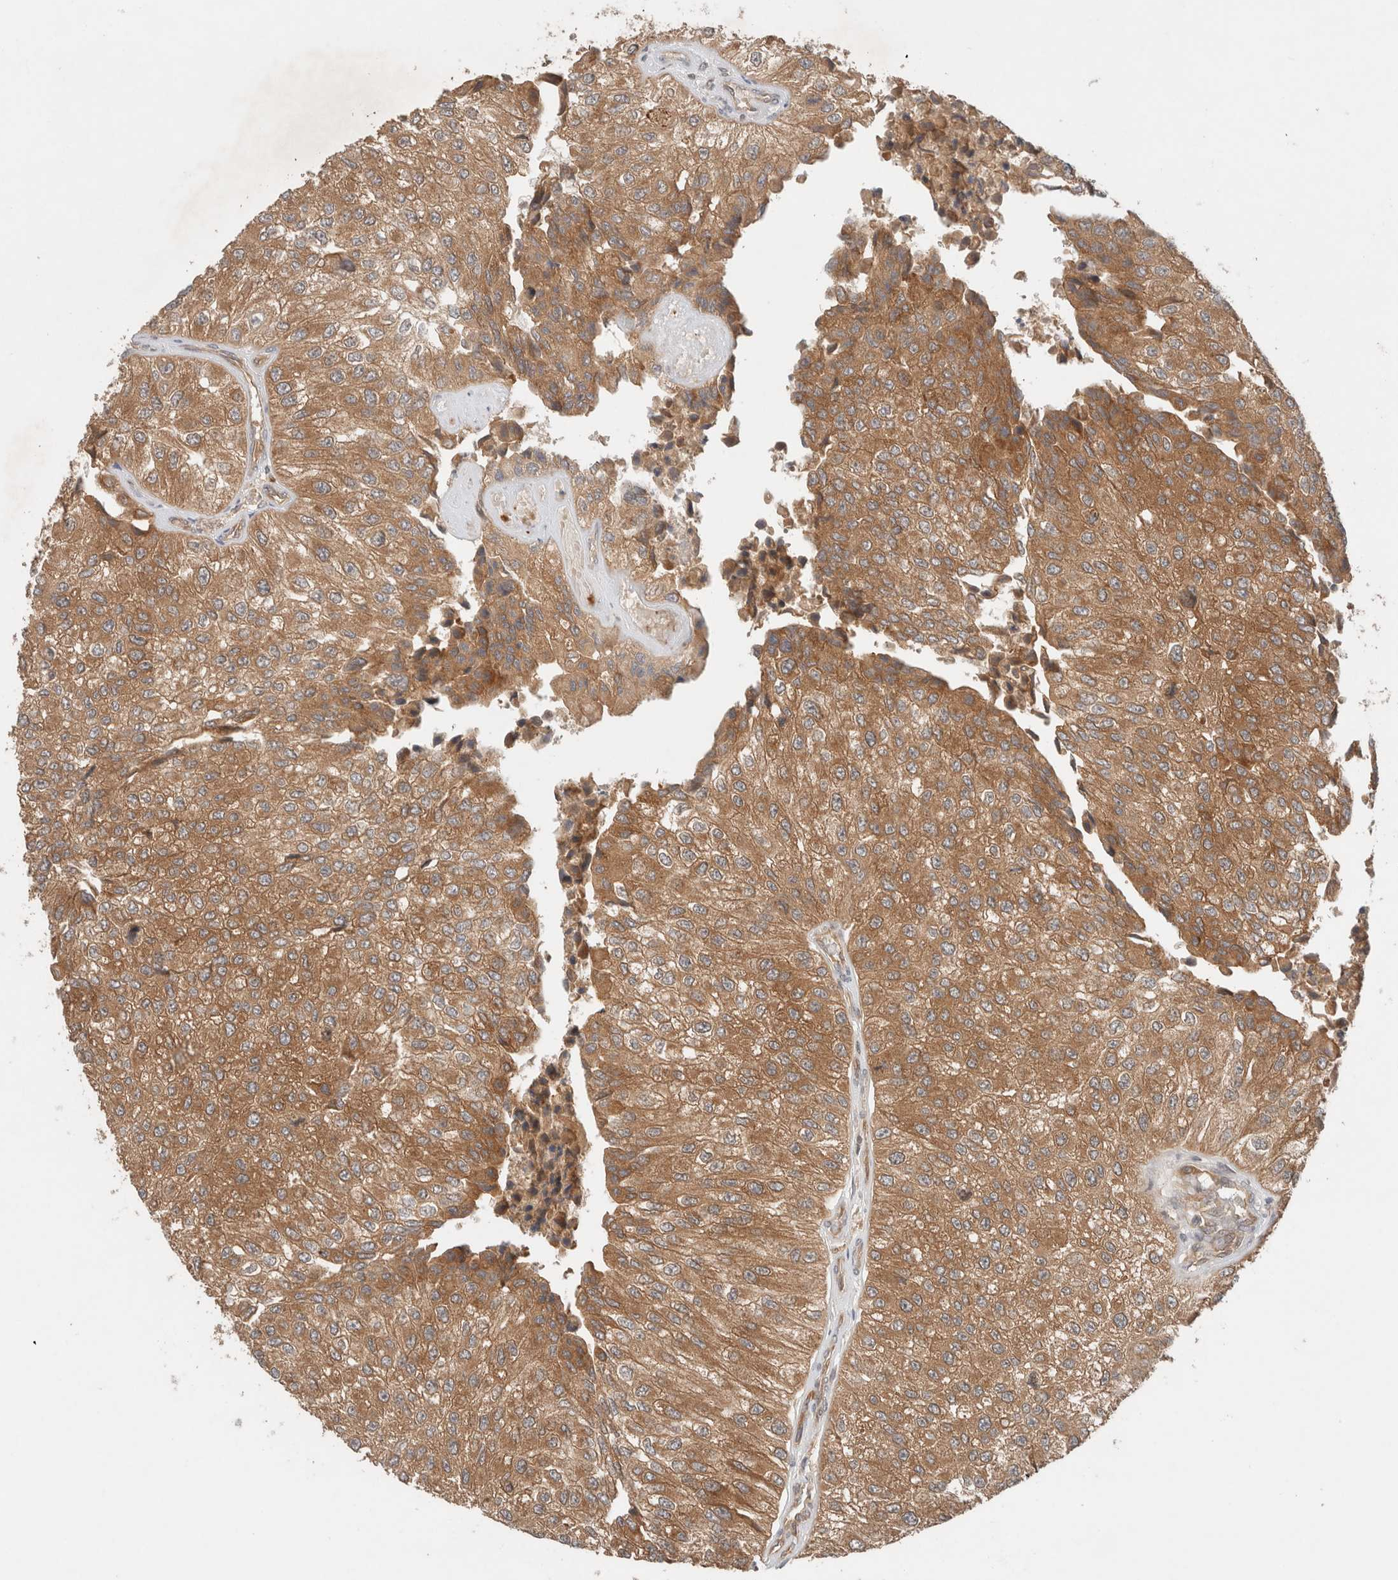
{"staining": {"intensity": "moderate", "quantity": ">75%", "location": "cytoplasmic/membranous"}, "tissue": "urothelial cancer", "cell_type": "Tumor cells", "image_type": "cancer", "snomed": [{"axis": "morphology", "description": "Urothelial carcinoma, High grade"}, {"axis": "topography", "description": "Kidney"}, {"axis": "topography", "description": "Urinary bladder"}], "caption": "Urothelial cancer stained with immunohistochemistry (IHC) exhibits moderate cytoplasmic/membranous positivity in approximately >75% of tumor cells.", "gene": "ARFGEF2", "patient": {"sex": "male", "age": 77}}